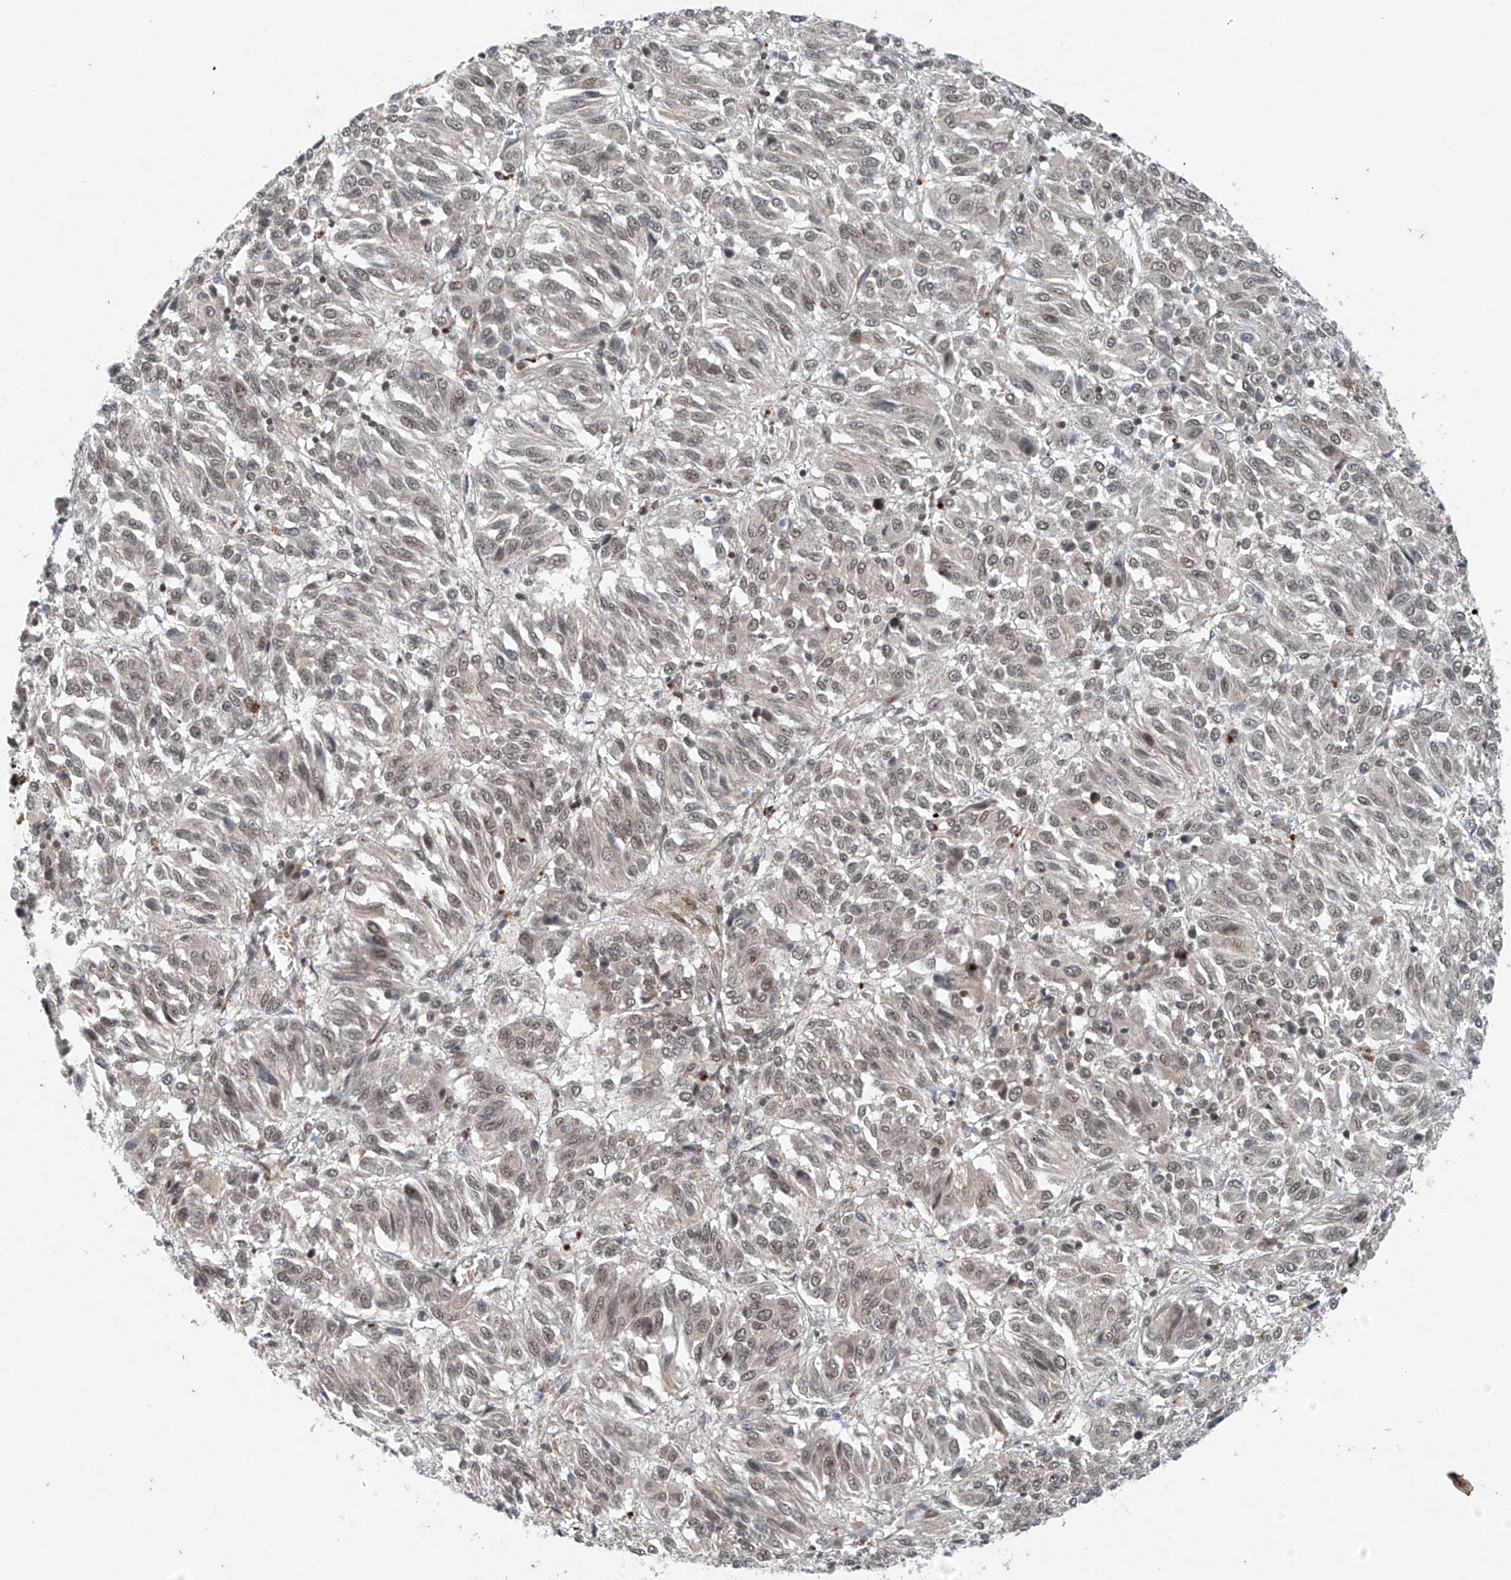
{"staining": {"intensity": "weak", "quantity": "25%-75%", "location": "nuclear"}, "tissue": "melanoma", "cell_type": "Tumor cells", "image_type": "cancer", "snomed": [{"axis": "morphology", "description": "Malignant melanoma, Metastatic site"}, {"axis": "topography", "description": "Lung"}], "caption": "DAB immunohistochemical staining of melanoma shows weak nuclear protein positivity in about 25%-75% of tumor cells.", "gene": "TAF8", "patient": {"sex": "male", "age": 64}}